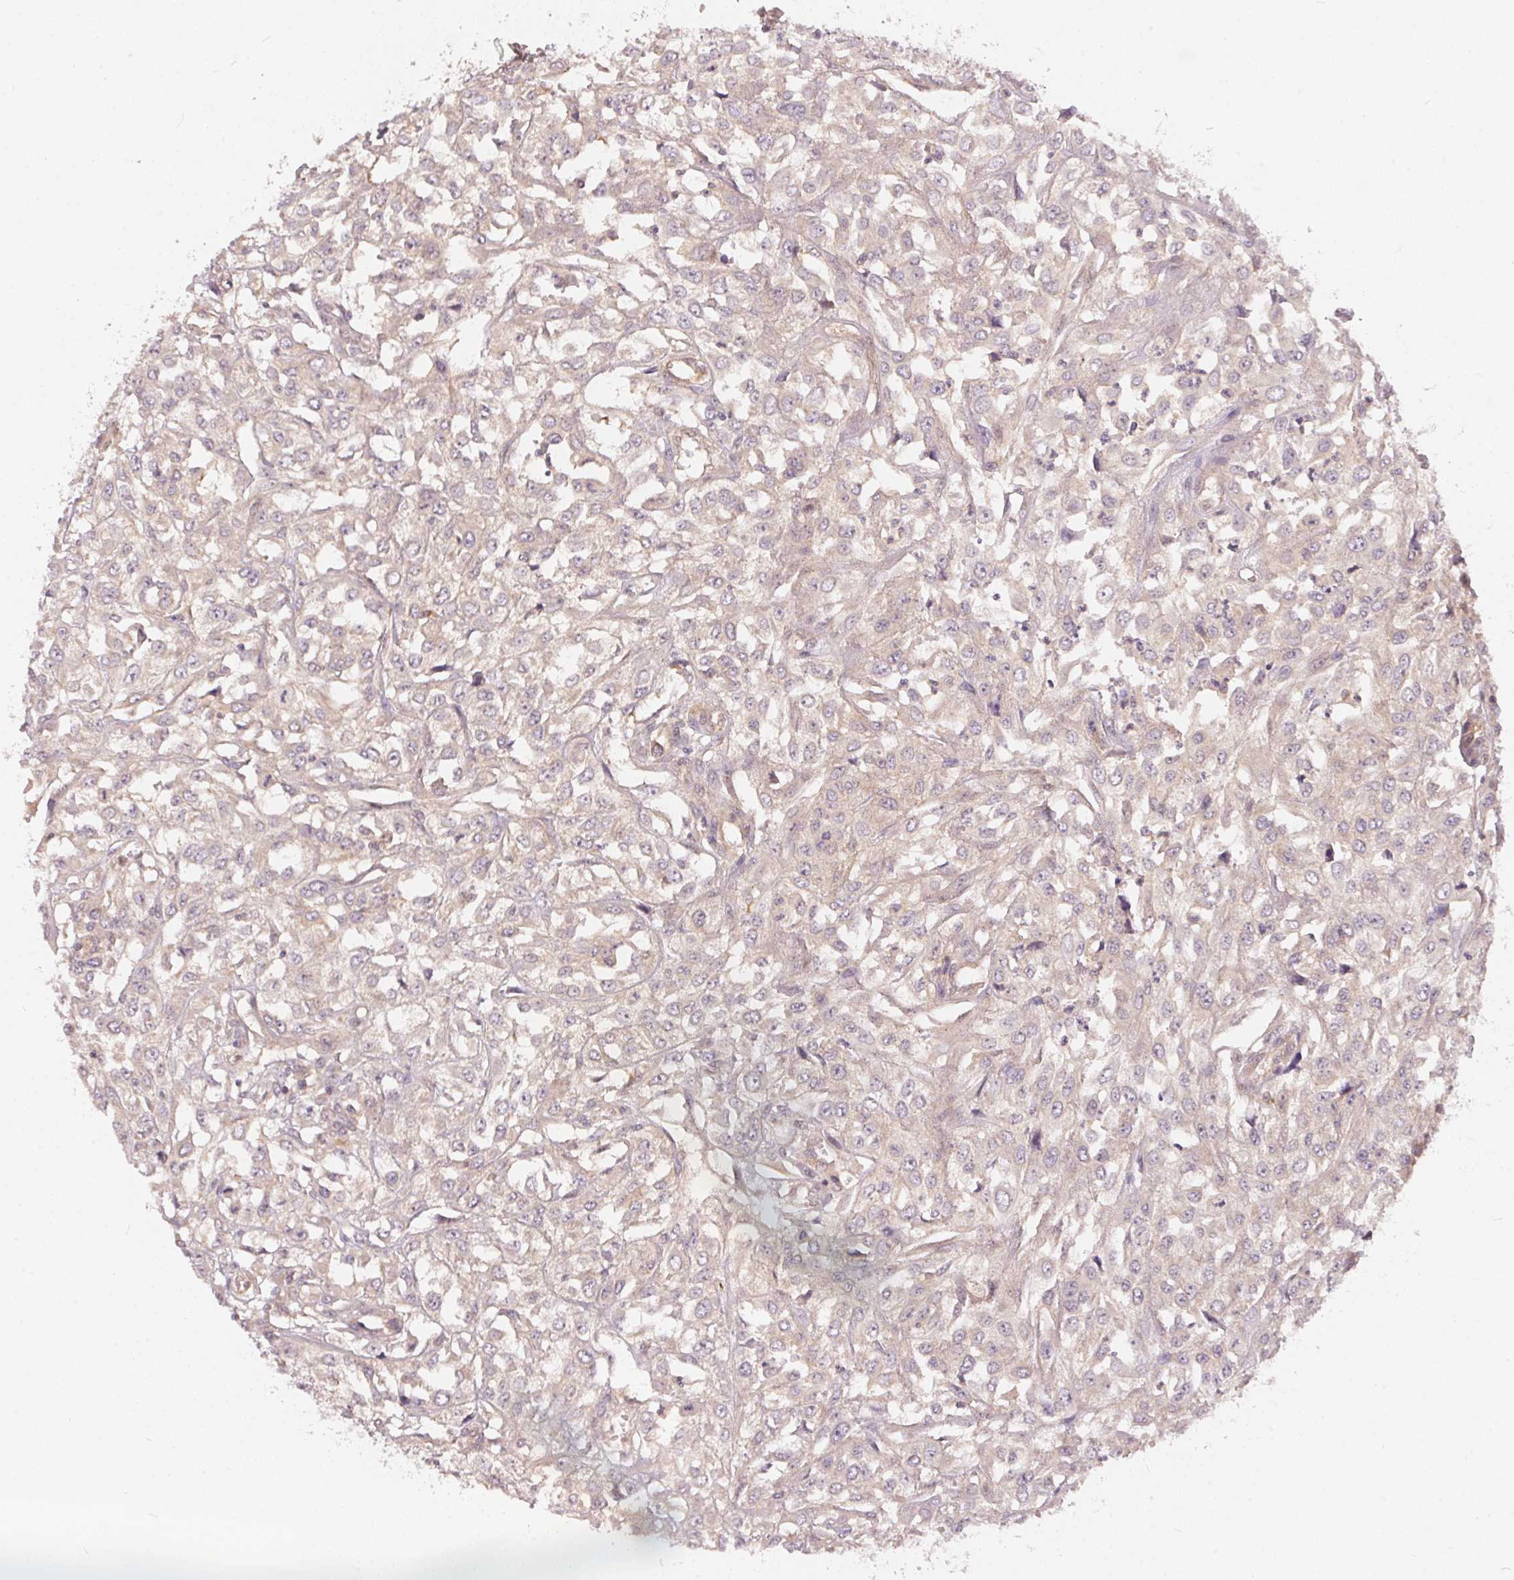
{"staining": {"intensity": "negative", "quantity": "none", "location": "none"}, "tissue": "urothelial cancer", "cell_type": "Tumor cells", "image_type": "cancer", "snomed": [{"axis": "morphology", "description": "Urothelial carcinoma, High grade"}, {"axis": "topography", "description": "Urinary bladder"}], "caption": "Immunohistochemistry (IHC) of human high-grade urothelial carcinoma reveals no positivity in tumor cells.", "gene": "BLMH", "patient": {"sex": "male", "age": 67}}